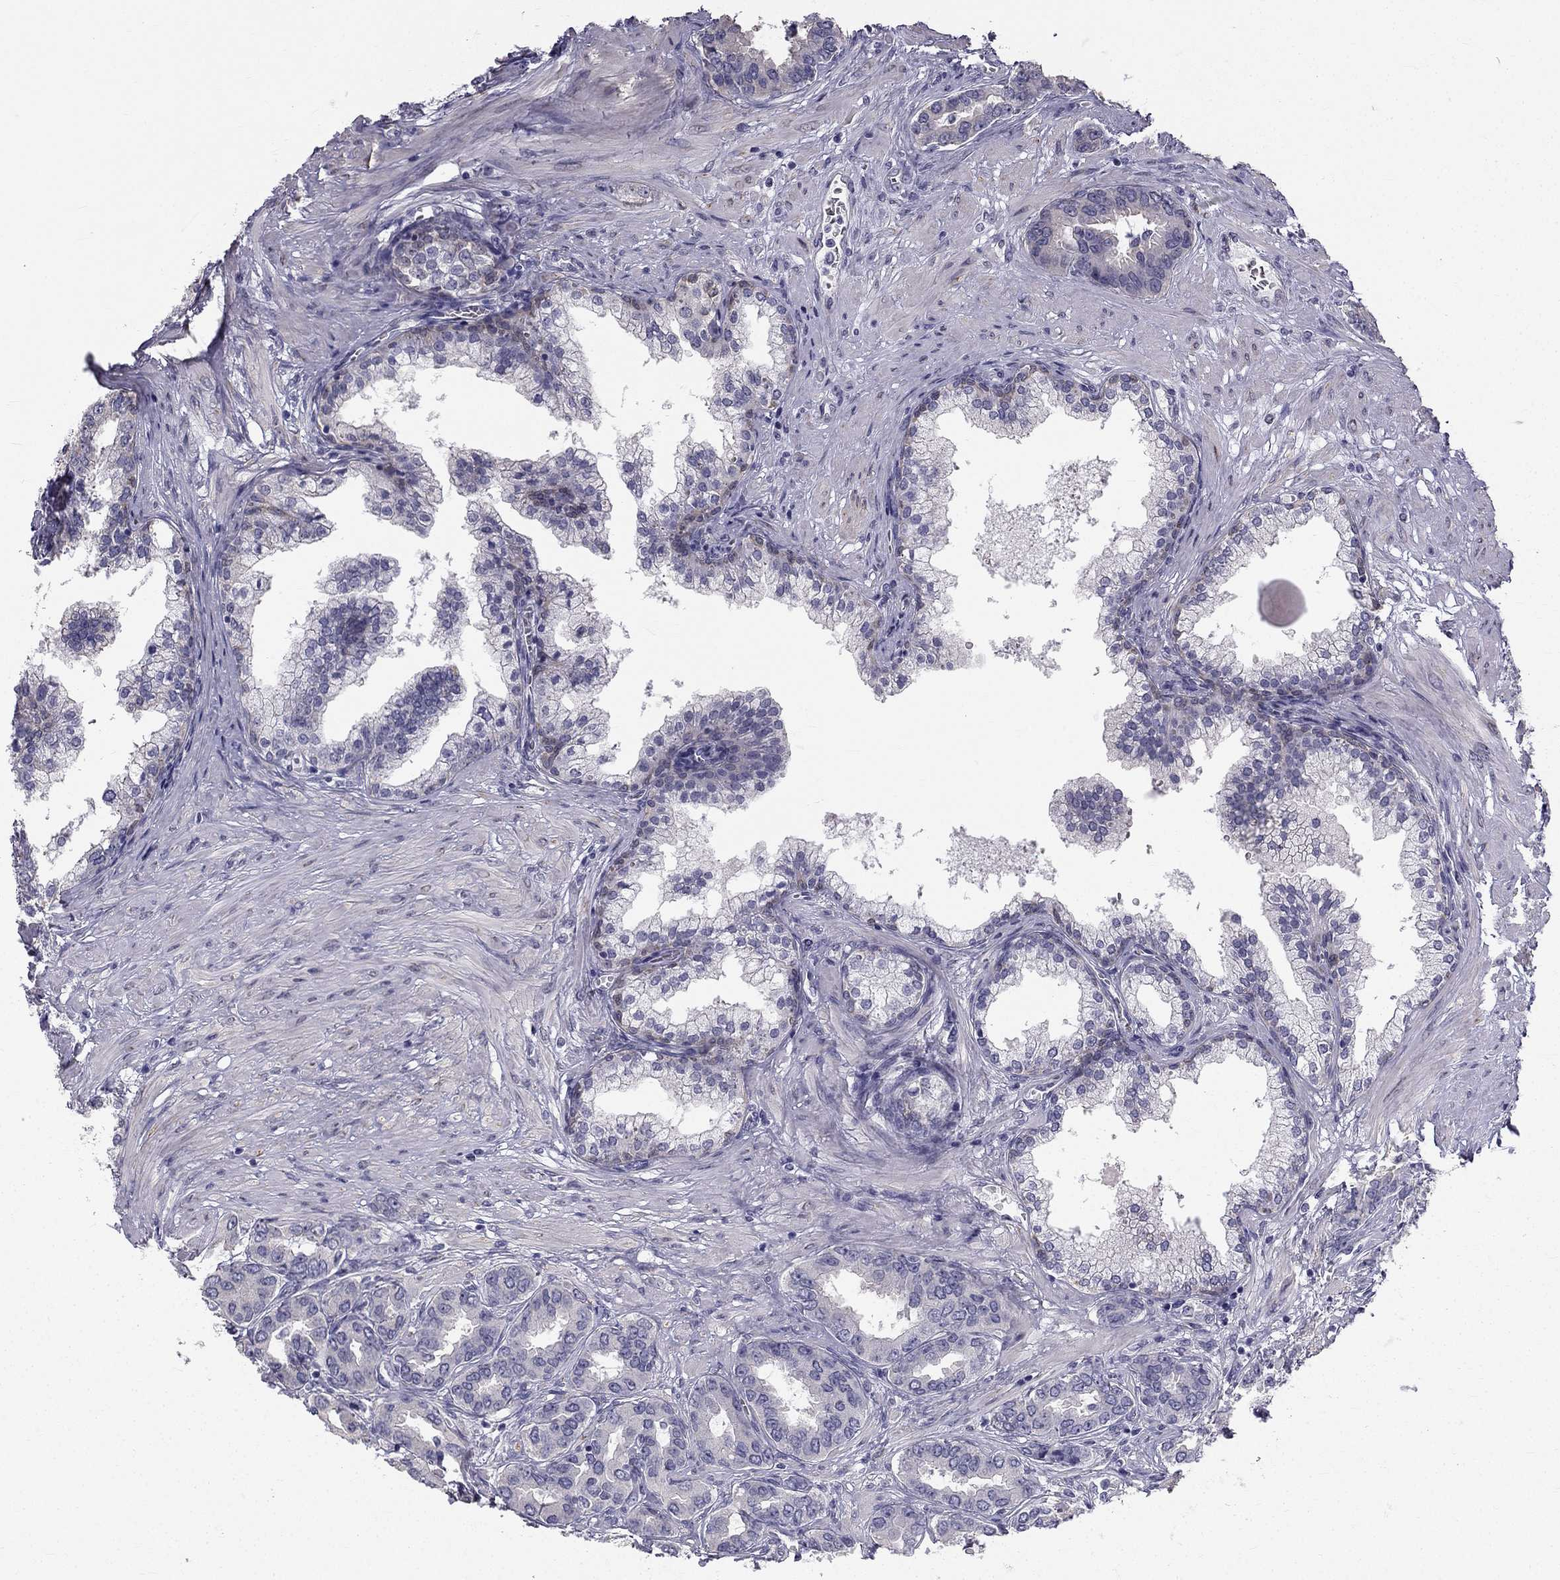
{"staining": {"intensity": "weak", "quantity": ">75%", "location": "cytoplasmic/membranous"}, "tissue": "prostate cancer", "cell_type": "Tumor cells", "image_type": "cancer", "snomed": [{"axis": "morphology", "description": "Adenocarcinoma, NOS"}, {"axis": "topography", "description": "Prostate"}], "caption": "This micrograph displays IHC staining of adenocarcinoma (prostate), with low weak cytoplasmic/membranous expression in approximately >75% of tumor cells.", "gene": "CCDC40", "patient": {"sex": "male", "age": 67}}